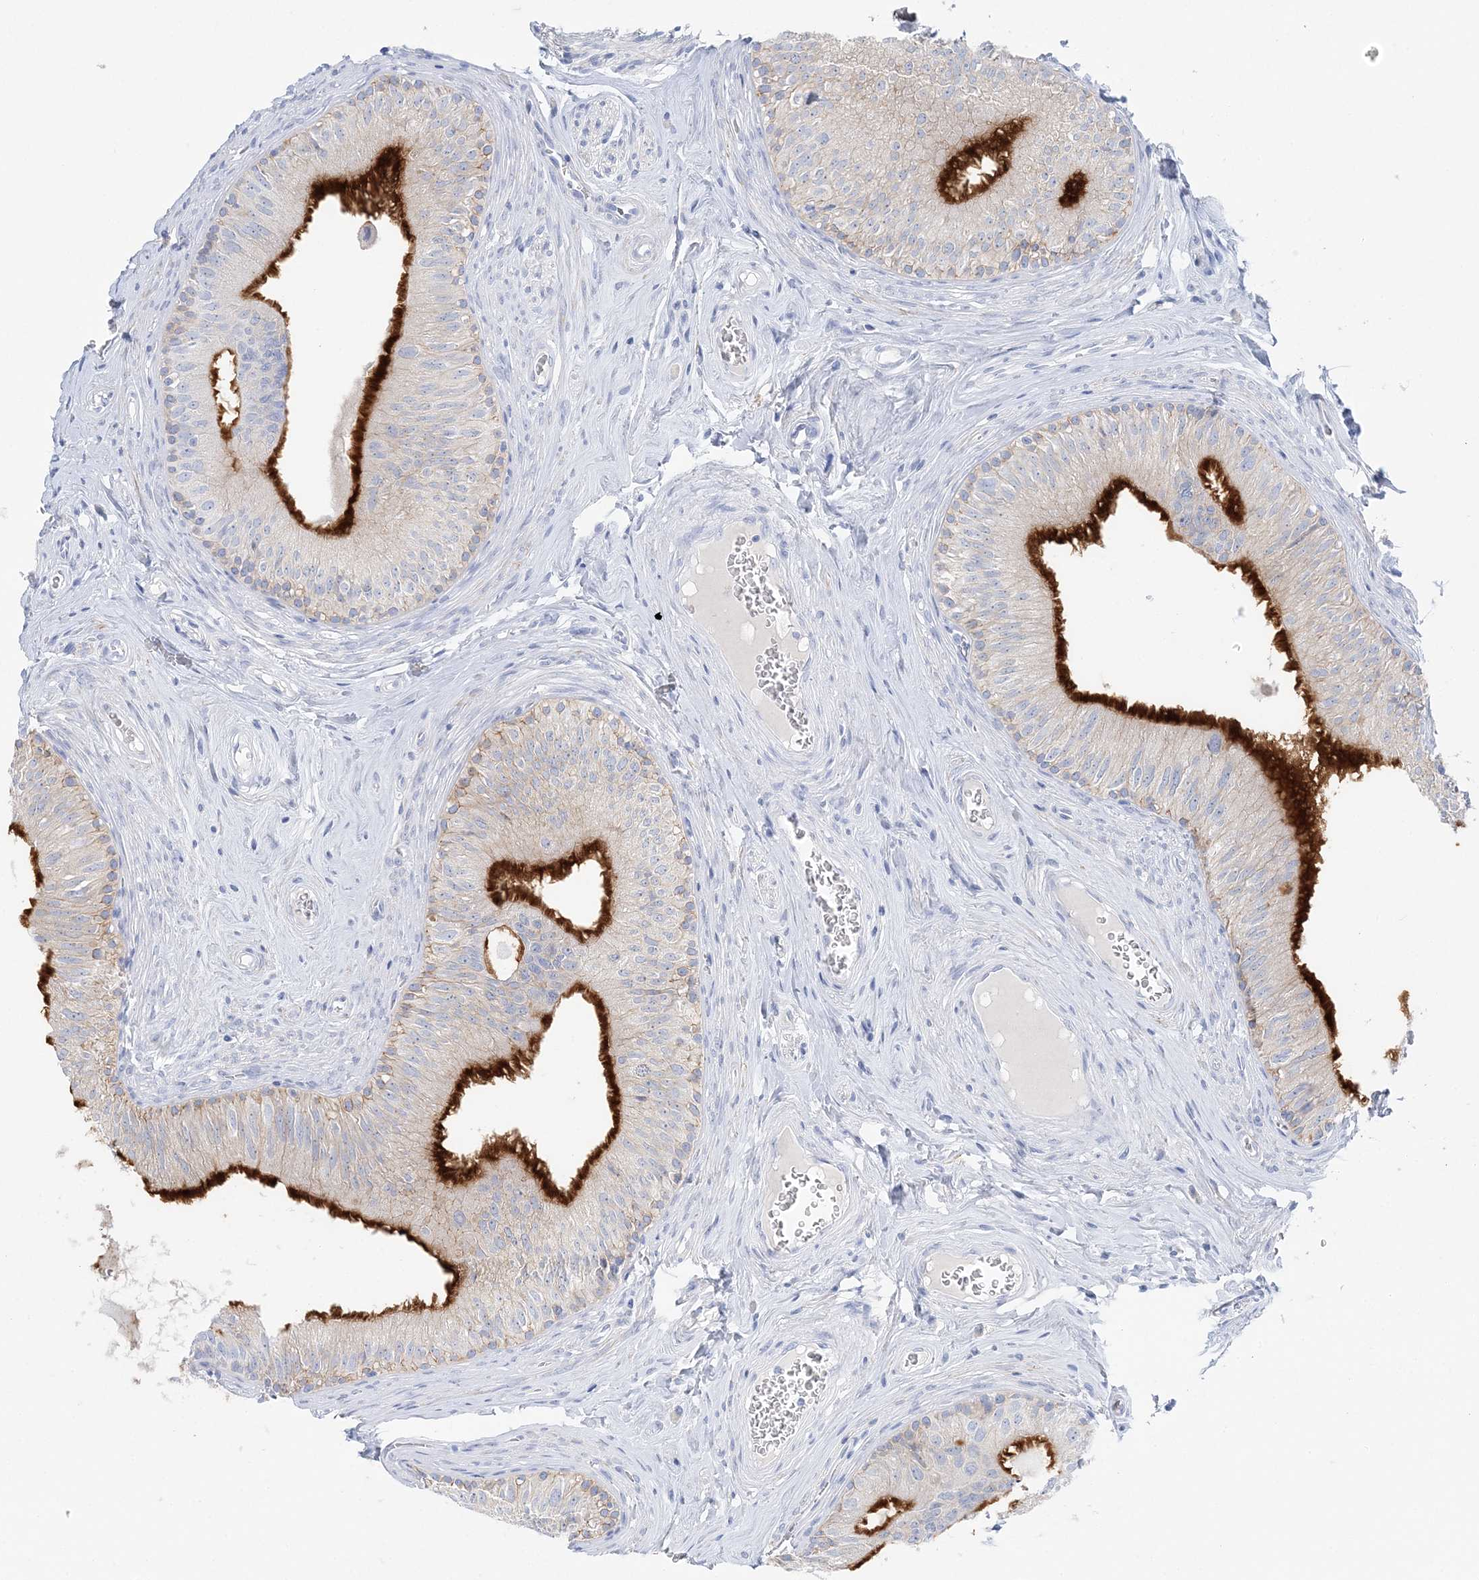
{"staining": {"intensity": "strong", "quantity": "25%-75%", "location": "cytoplasmic/membranous"}, "tissue": "epididymis", "cell_type": "Glandular cells", "image_type": "normal", "snomed": [{"axis": "morphology", "description": "Normal tissue, NOS"}, {"axis": "topography", "description": "Epididymis"}], "caption": "A brown stain highlights strong cytoplasmic/membranous expression of a protein in glandular cells of unremarkable epididymis. Using DAB (3,3'-diaminobenzidine) (brown) and hematoxylin (blue) stains, captured at high magnification using brightfield microscopy.", "gene": "SLC5A6", "patient": {"sex": "male", "age": 46}}